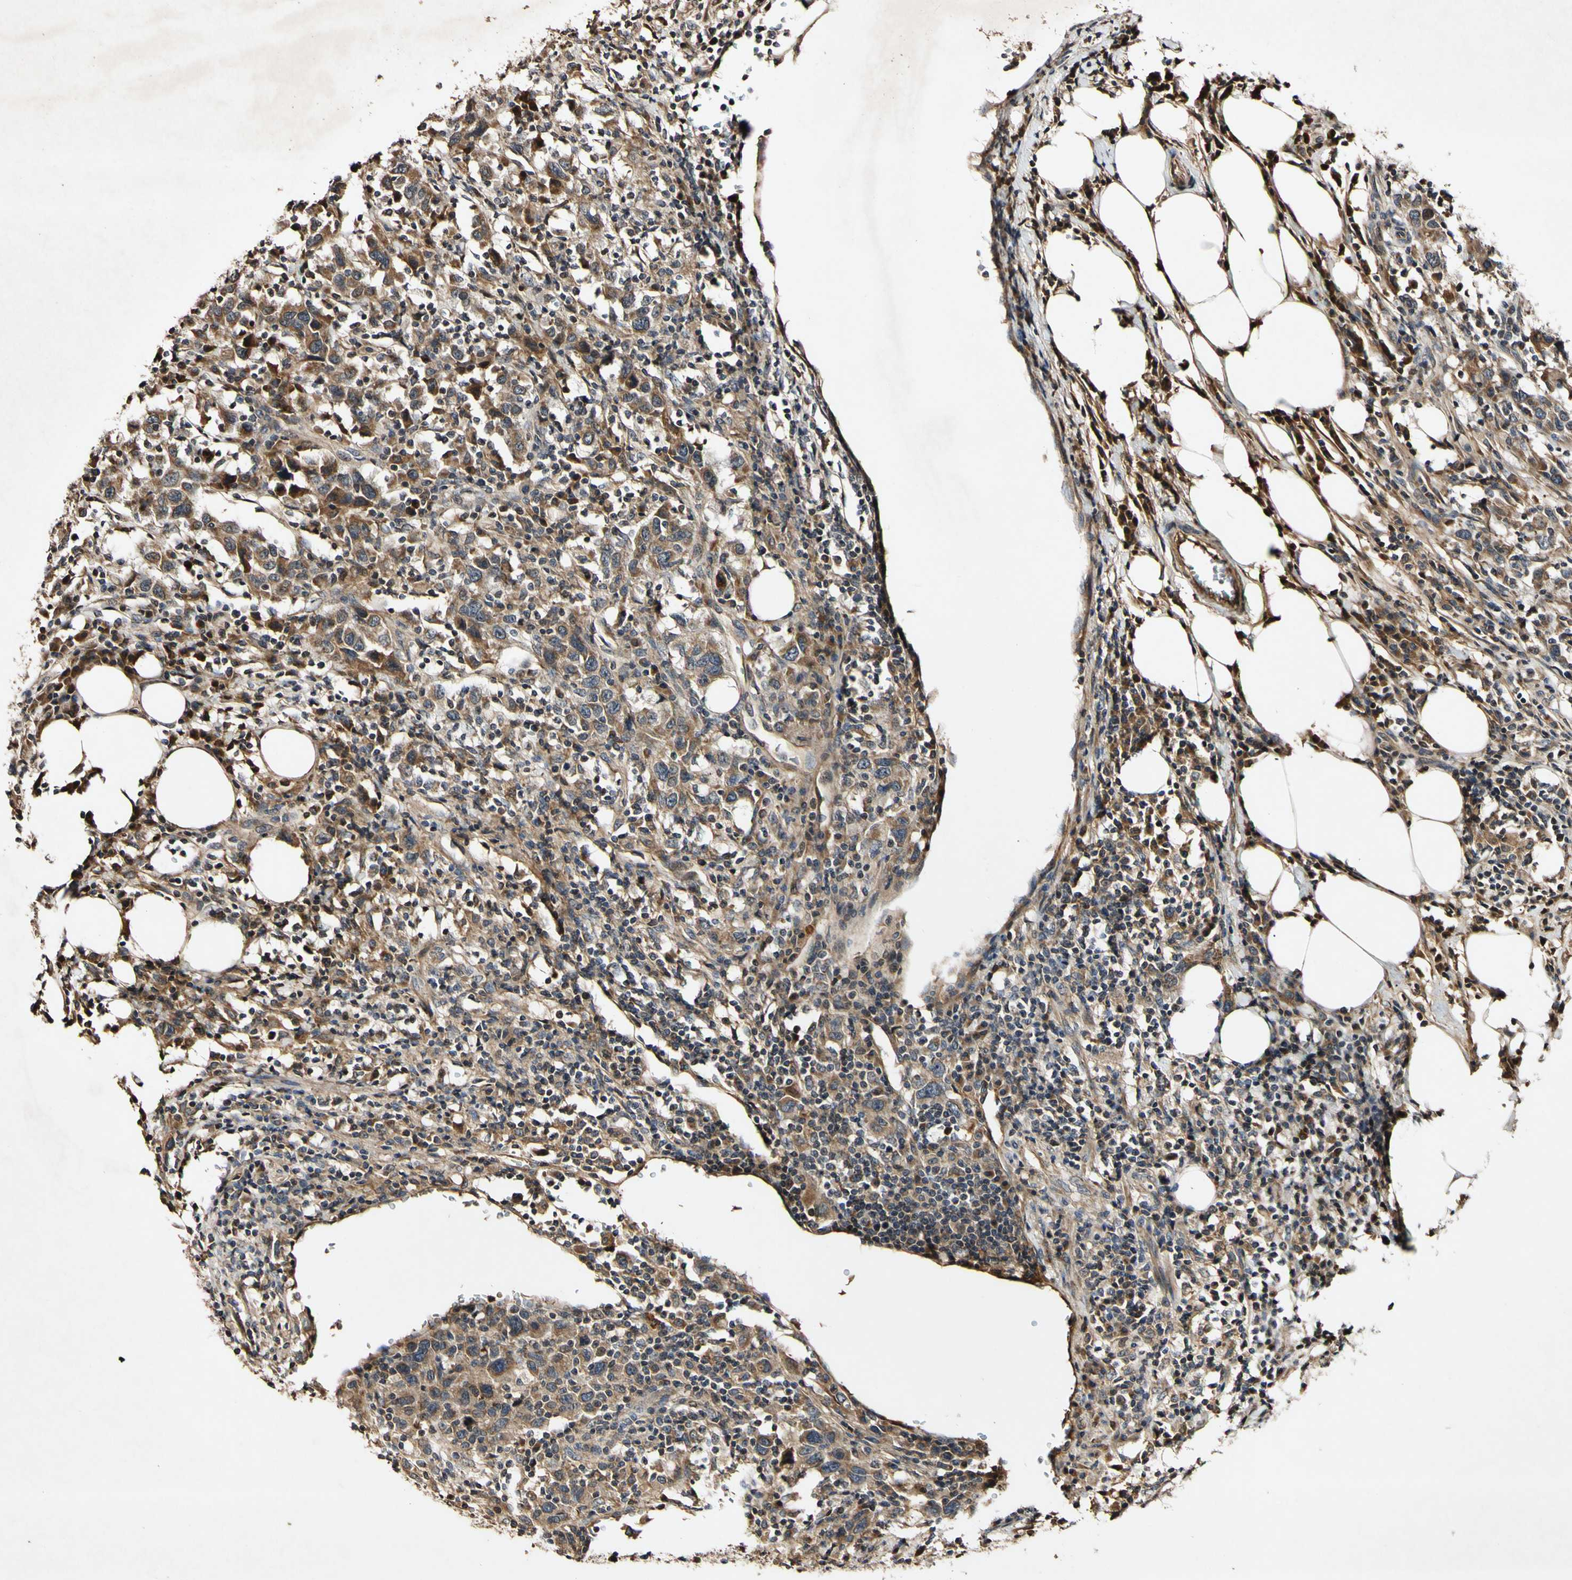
{"staining": {"intensity": "moderate", "quantity": ">75%", "location": "cytoplasmic/membranous"}, "tissue": "urothelial cancer", "cell_type": "Tumor cells", "image_type": "cancer", "snomed": [{"axis": "morphology", "description": "Urothelial carcinoma, High grade"}, {"axis": "topography", "description": "Urinary bladder"}], "caption": "Immunohistochemical staining of human high-grade urothelial carcinoma reveals medium levels of moderate cytoplasmic/membranous expression in approximately >75% of tumor cells.", "gene": "PLAT", "patient": {"sex": "male", "age": 61}}